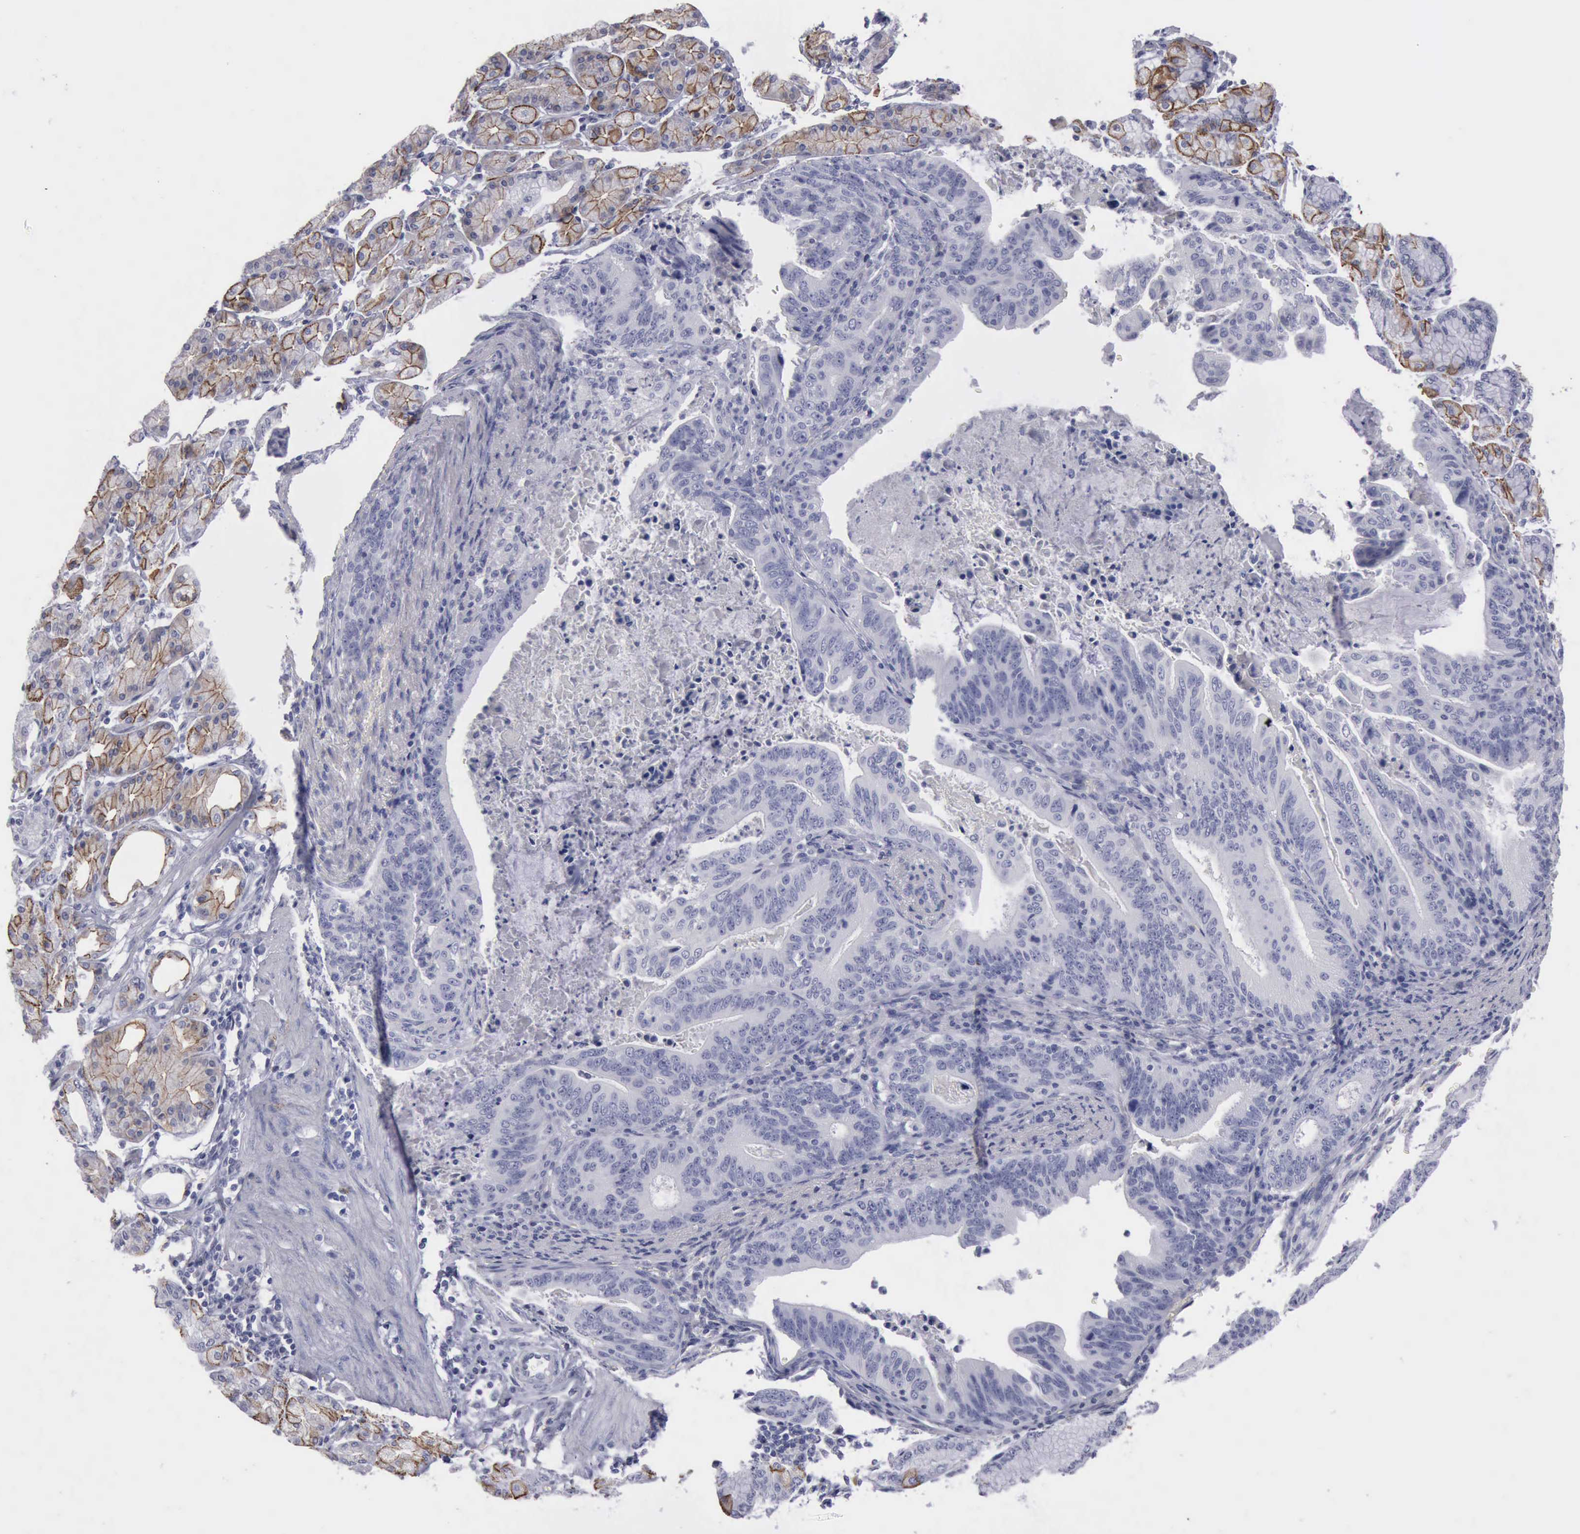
{"staining": {"intensity": "negative", "quantity": "none", "location": "none"}, "tissue": "stomach cancer", "cell_type": "Tumor cells", "image_type": "cancer", "snomed": [{"axis": "morphology", "description": "Adenocarcinoma, NOS"}, {"axis": "topography", "description": "Stomach, upper"}], "caption": "Tumor cells are negative for protein expression in human adenocarcinoma (stomach).", "gene": "CDH2", "patient": {"sex": "female", "age": 50}}